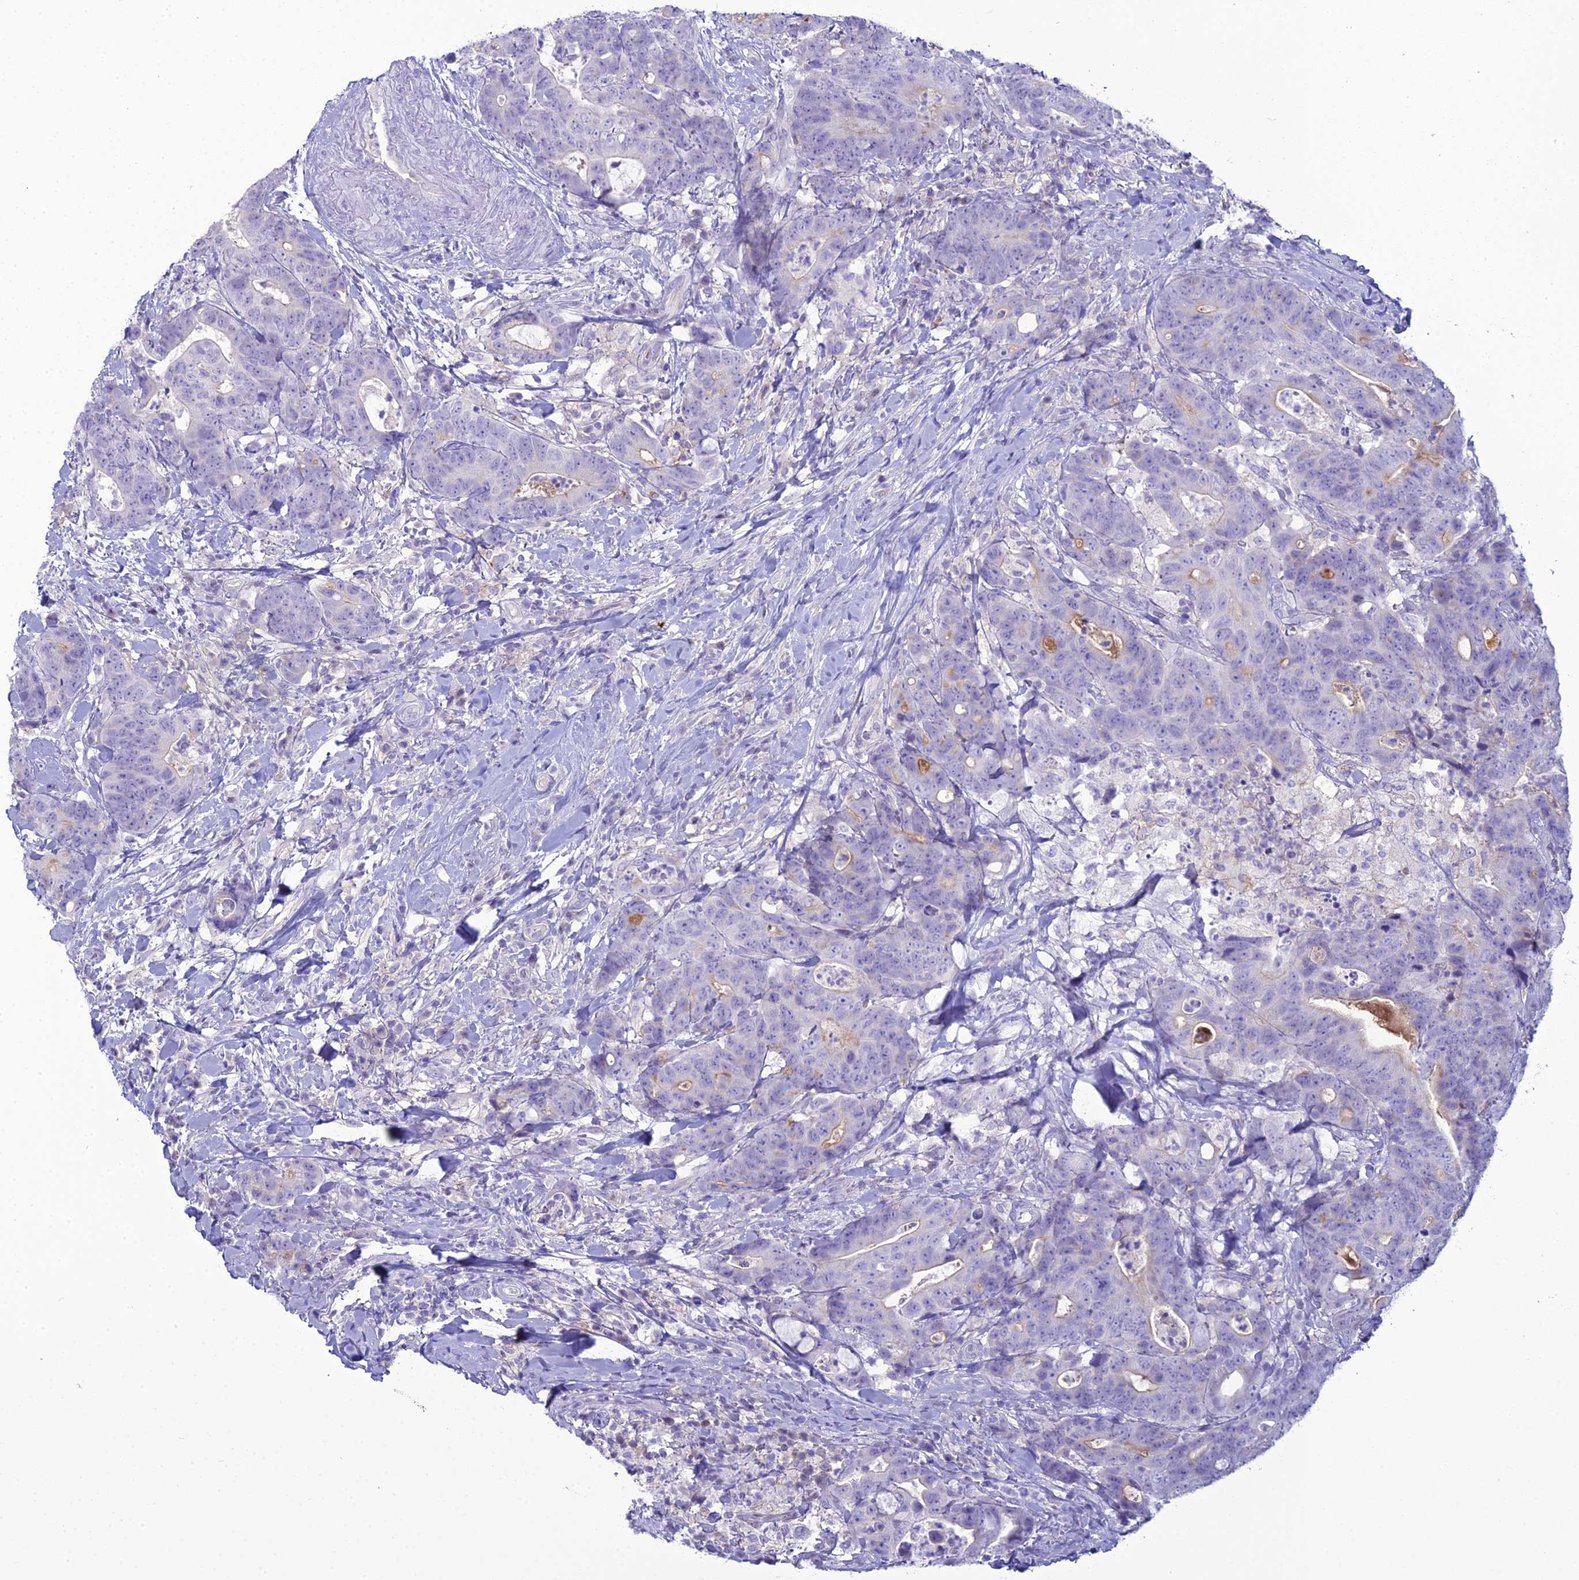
{"staining": {"intensity": "negative", "quantity": "none", "location": "none"}, "tissue": "colorectal cancer", "cell_type": "Tumor cells", "image_type": "cancer", "snomed": [{"axis": "morphology", "description": "Adenocarcinoma, NOS"}, {"axis": "topography", "description": "Colon"}], "caption": "DAB immunohistochemical staining of colorectal adenocarcinoma reveals no significant positivity in tumor cells.", "gene": "ACE", "patient": {"sex": "female", "age": 82}}